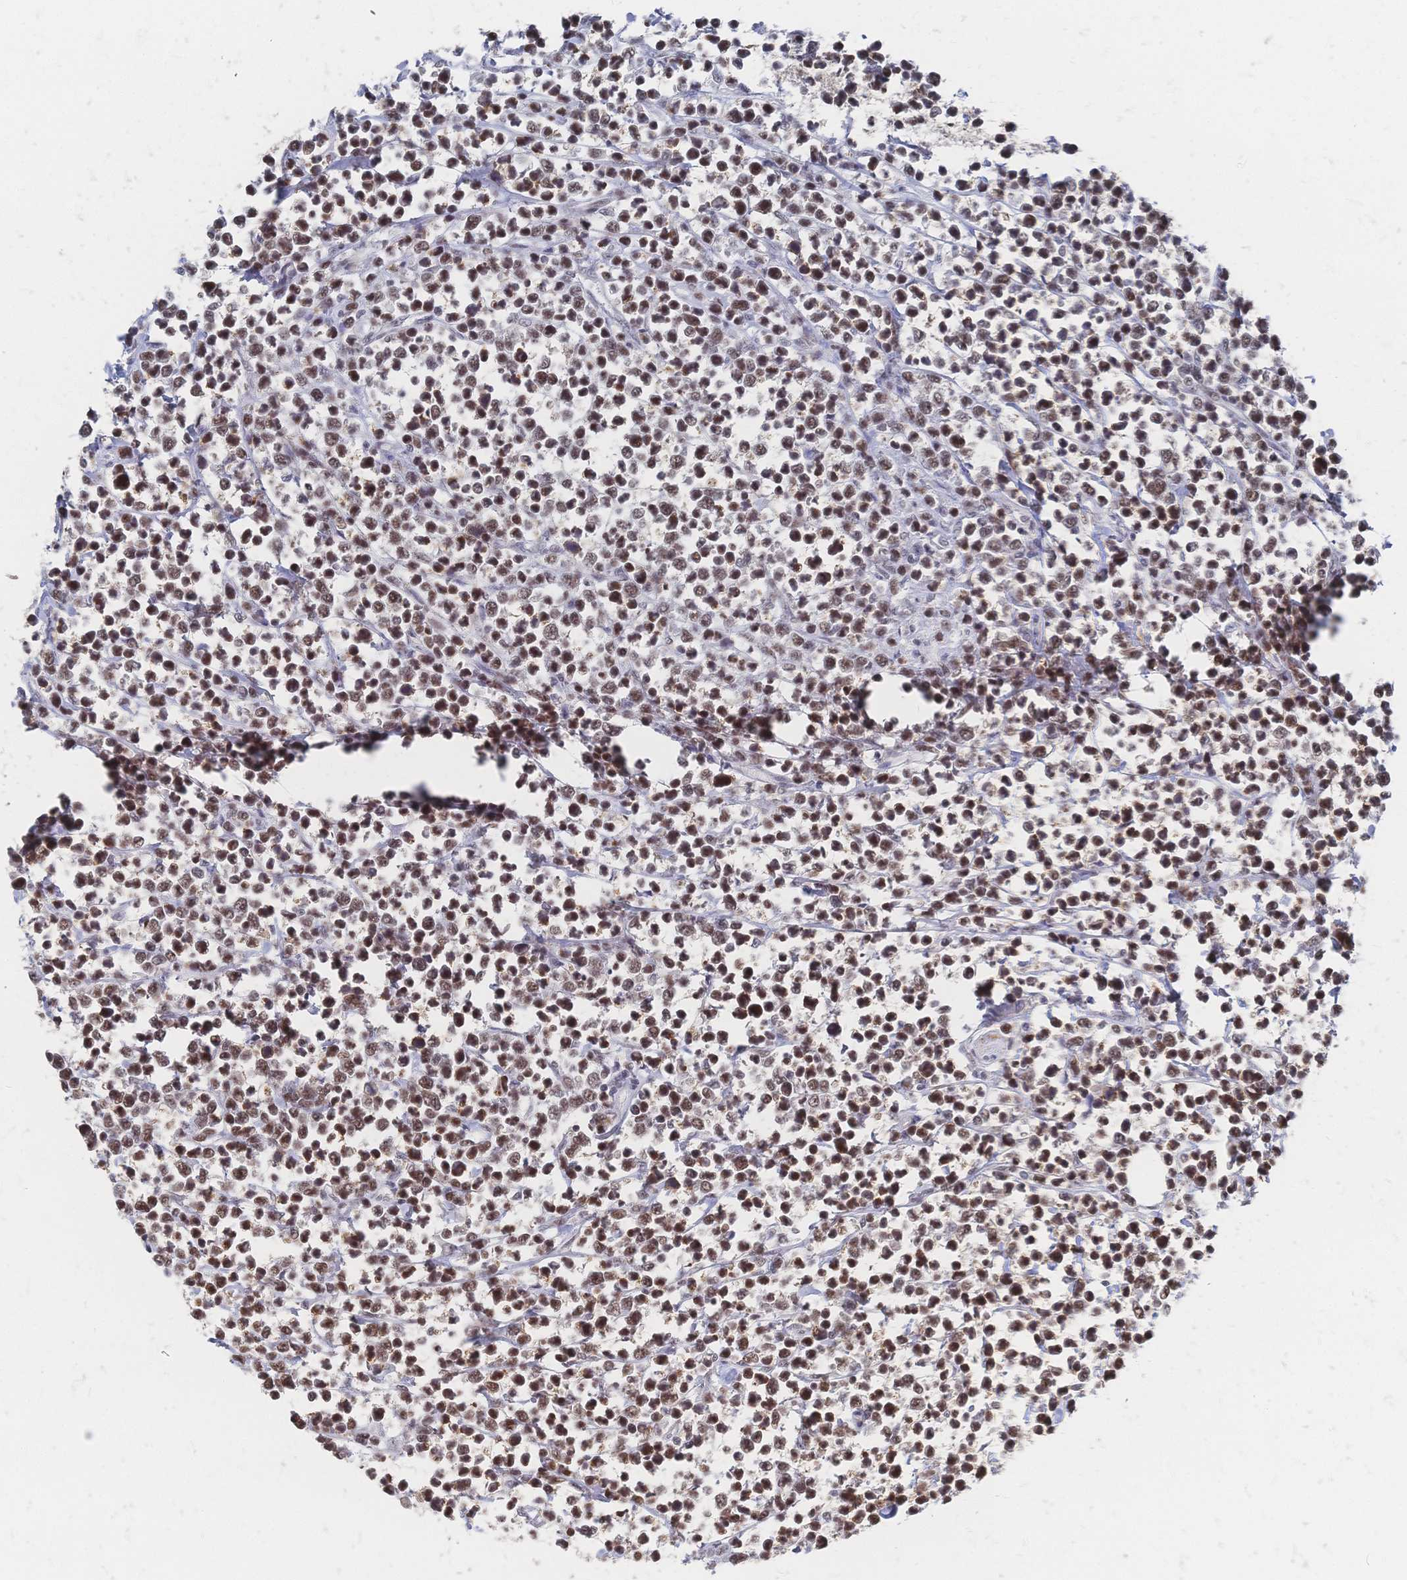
{"staining": {"intensity": "moderate", "quantity": ">75%", "location": "nuclear"}, "tissue": "lymphoma", "cell_type": "Tumor cells", "image_type": "cancer", "snomed": [{"axis": "morphology", "description": "Malignant lymphoma, non-Hodgkin's type, High grade"}, {"axis": "topography", "description": "Soft tissue"}], "caption": "A high-resolution histopathology image shows immunohistochemistry (IHC) staining of lymphoma, which reveals moderate nuclear staining in about >75% of tumor cells.", "gene": "NELFA", "patient": {"sex": "female", "age": 56}}